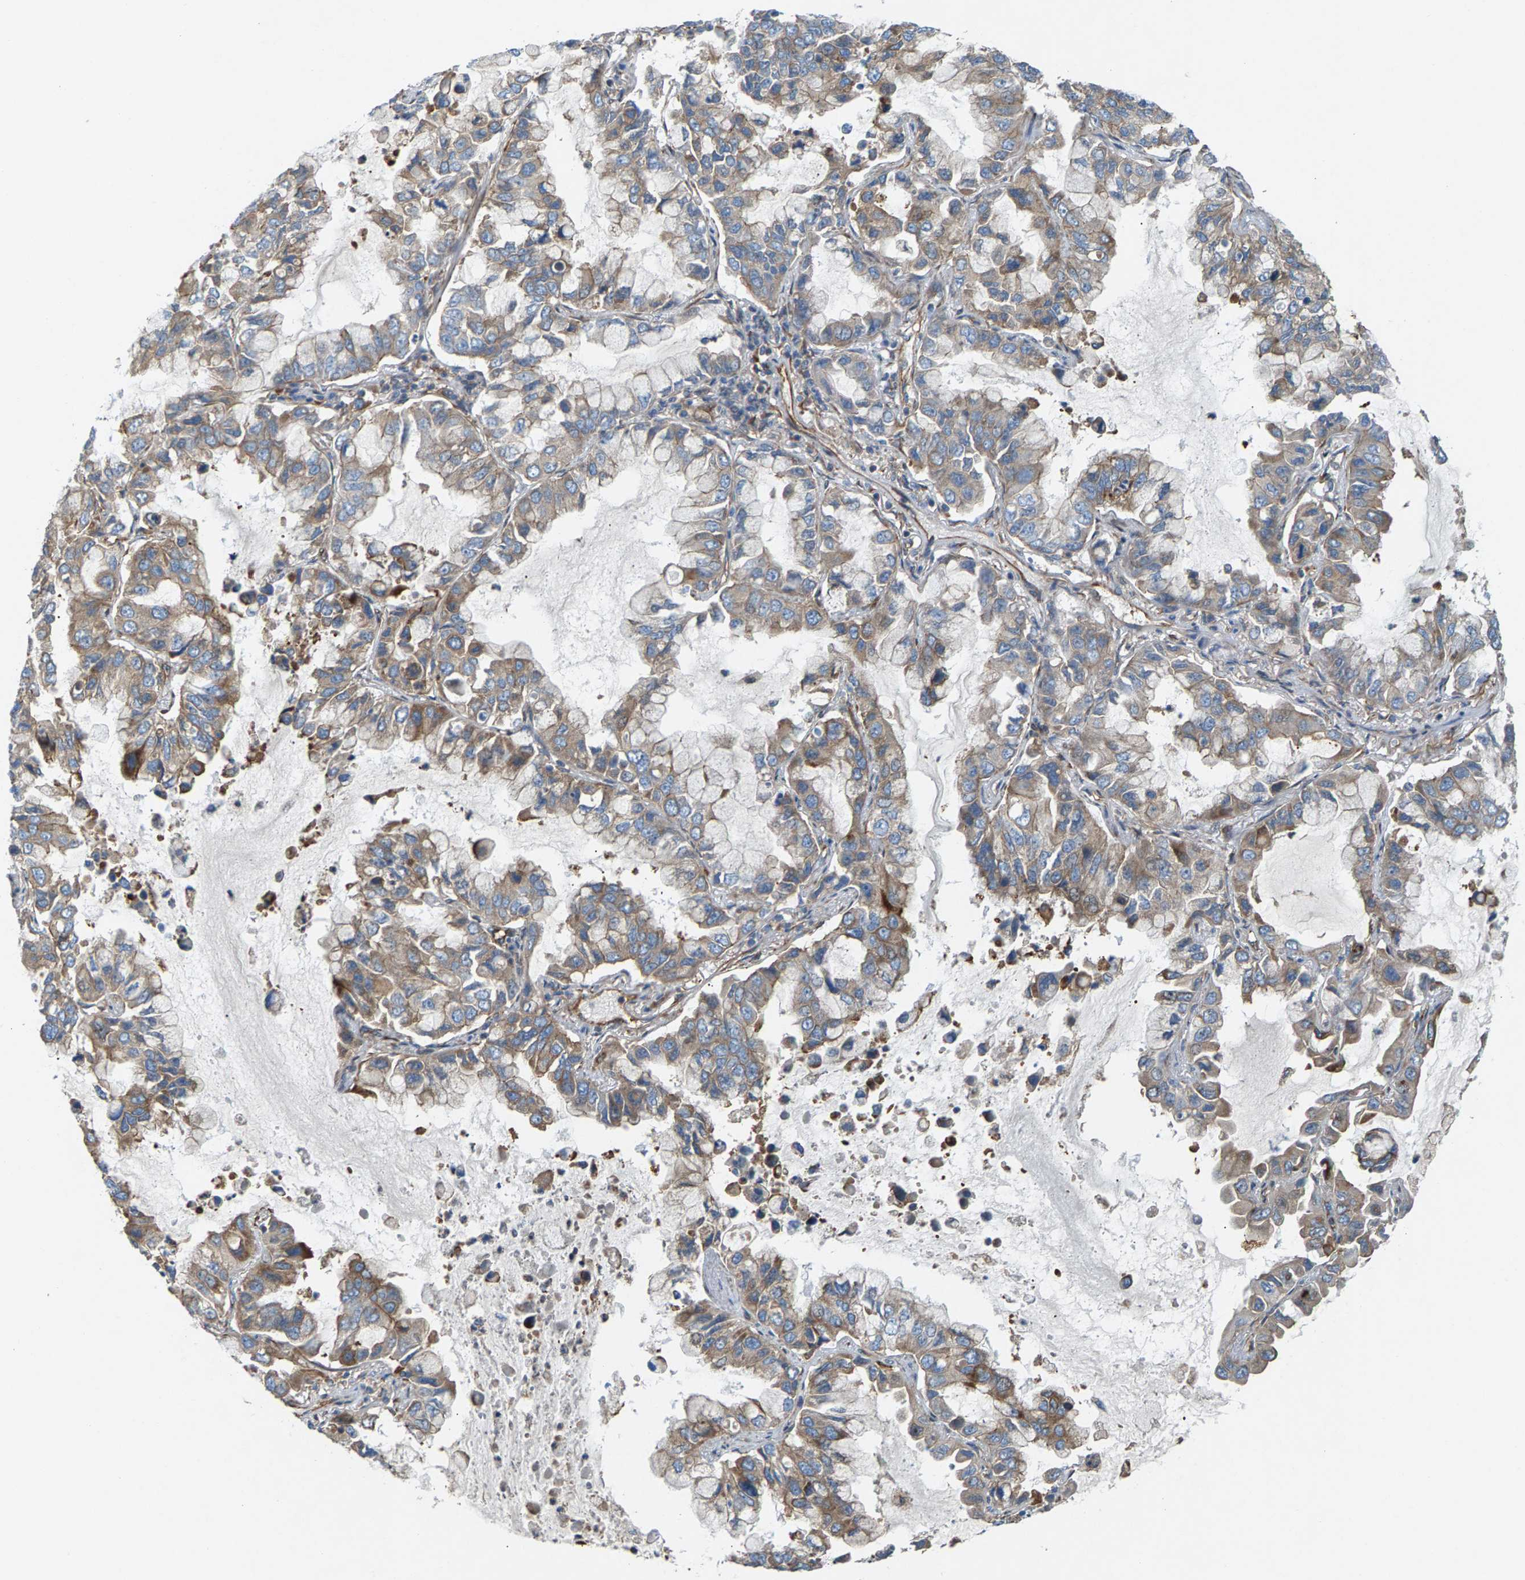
{"staining": {"intensity": "moderate", "quantity": "25%-75%", "location": "cytoplasmic/membranous"}, "tissue": "lung cancer", "cell_type": "Tumor cells", "image_type": "cancer", "snomed": [{"axis": "morphology", "description": "Adenocarcinoma, NOS"}, {"axis": "topography", "description": "Lung"}], "caption": "Protein expression analysis of lung cancer (adenocarcinoma) reveals moderate cytoplasmic/membranous staining in about 25%-75% of tumor cells.", "gene": "PDCL", "patient": {"sex": "male", "age": 64}}